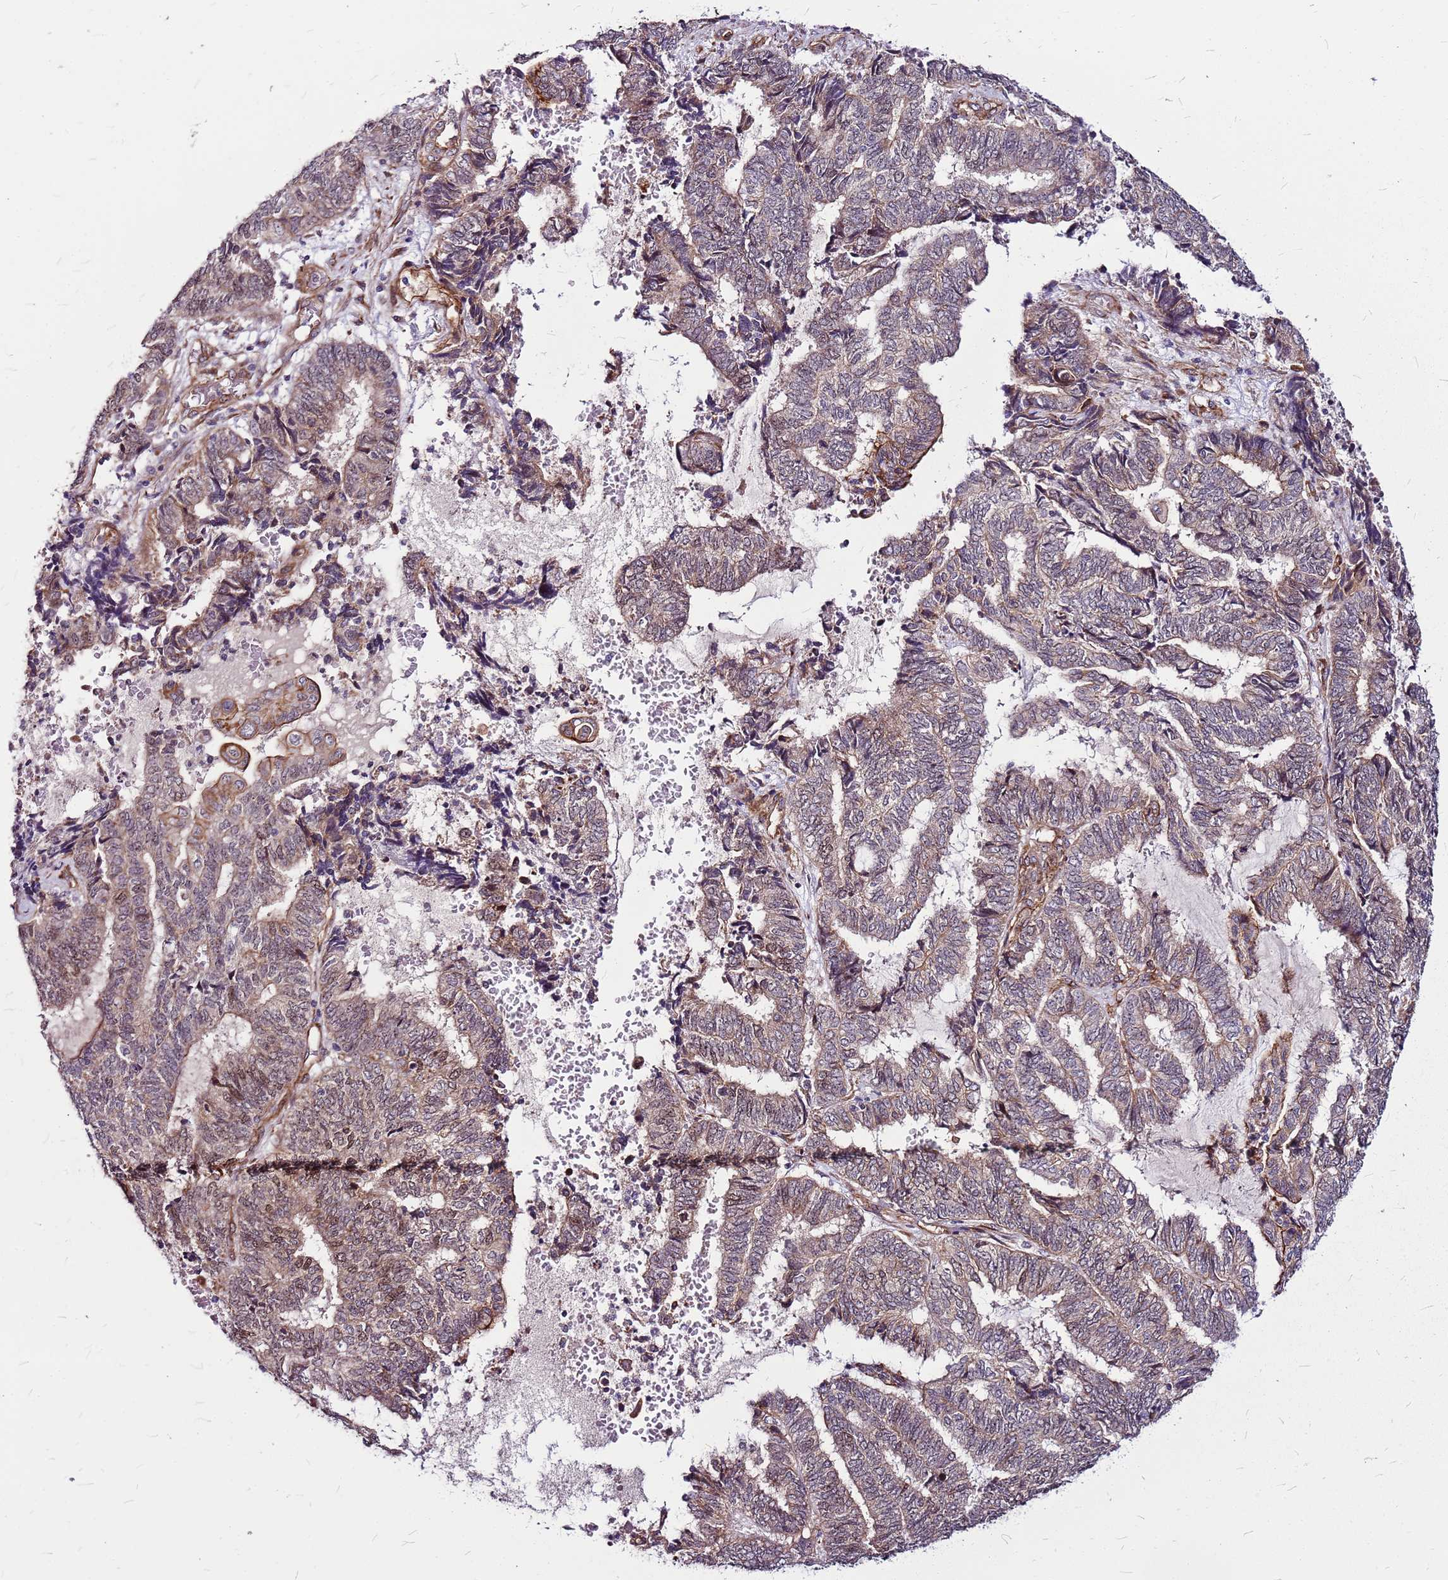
{"staining": {"intensity": "weak", "quantity": ">75%", "location": "cytoplasmic/membranous"}, "tissue": "endometrial cancer", "cell_type": "Tumor cells", "image_type": "cancer", "snomed": [{"axis": "morphology", "description": "Adenocarcinoma, NOS"}, {"axis": "topography", "description": "Uterus"}, {"axis": "topography", "description": "Endometrium"}], "caption": "Immunohistochemical staining of human endometrial cancer demonstrates low levels of weak cytoplasmic/membranous expression in about >75% of tumor cells. (IHC, brightfield microscopy, high magnification).", "gene": "TOPAZ1", "patient": {"sex": "female", "age": 70}}